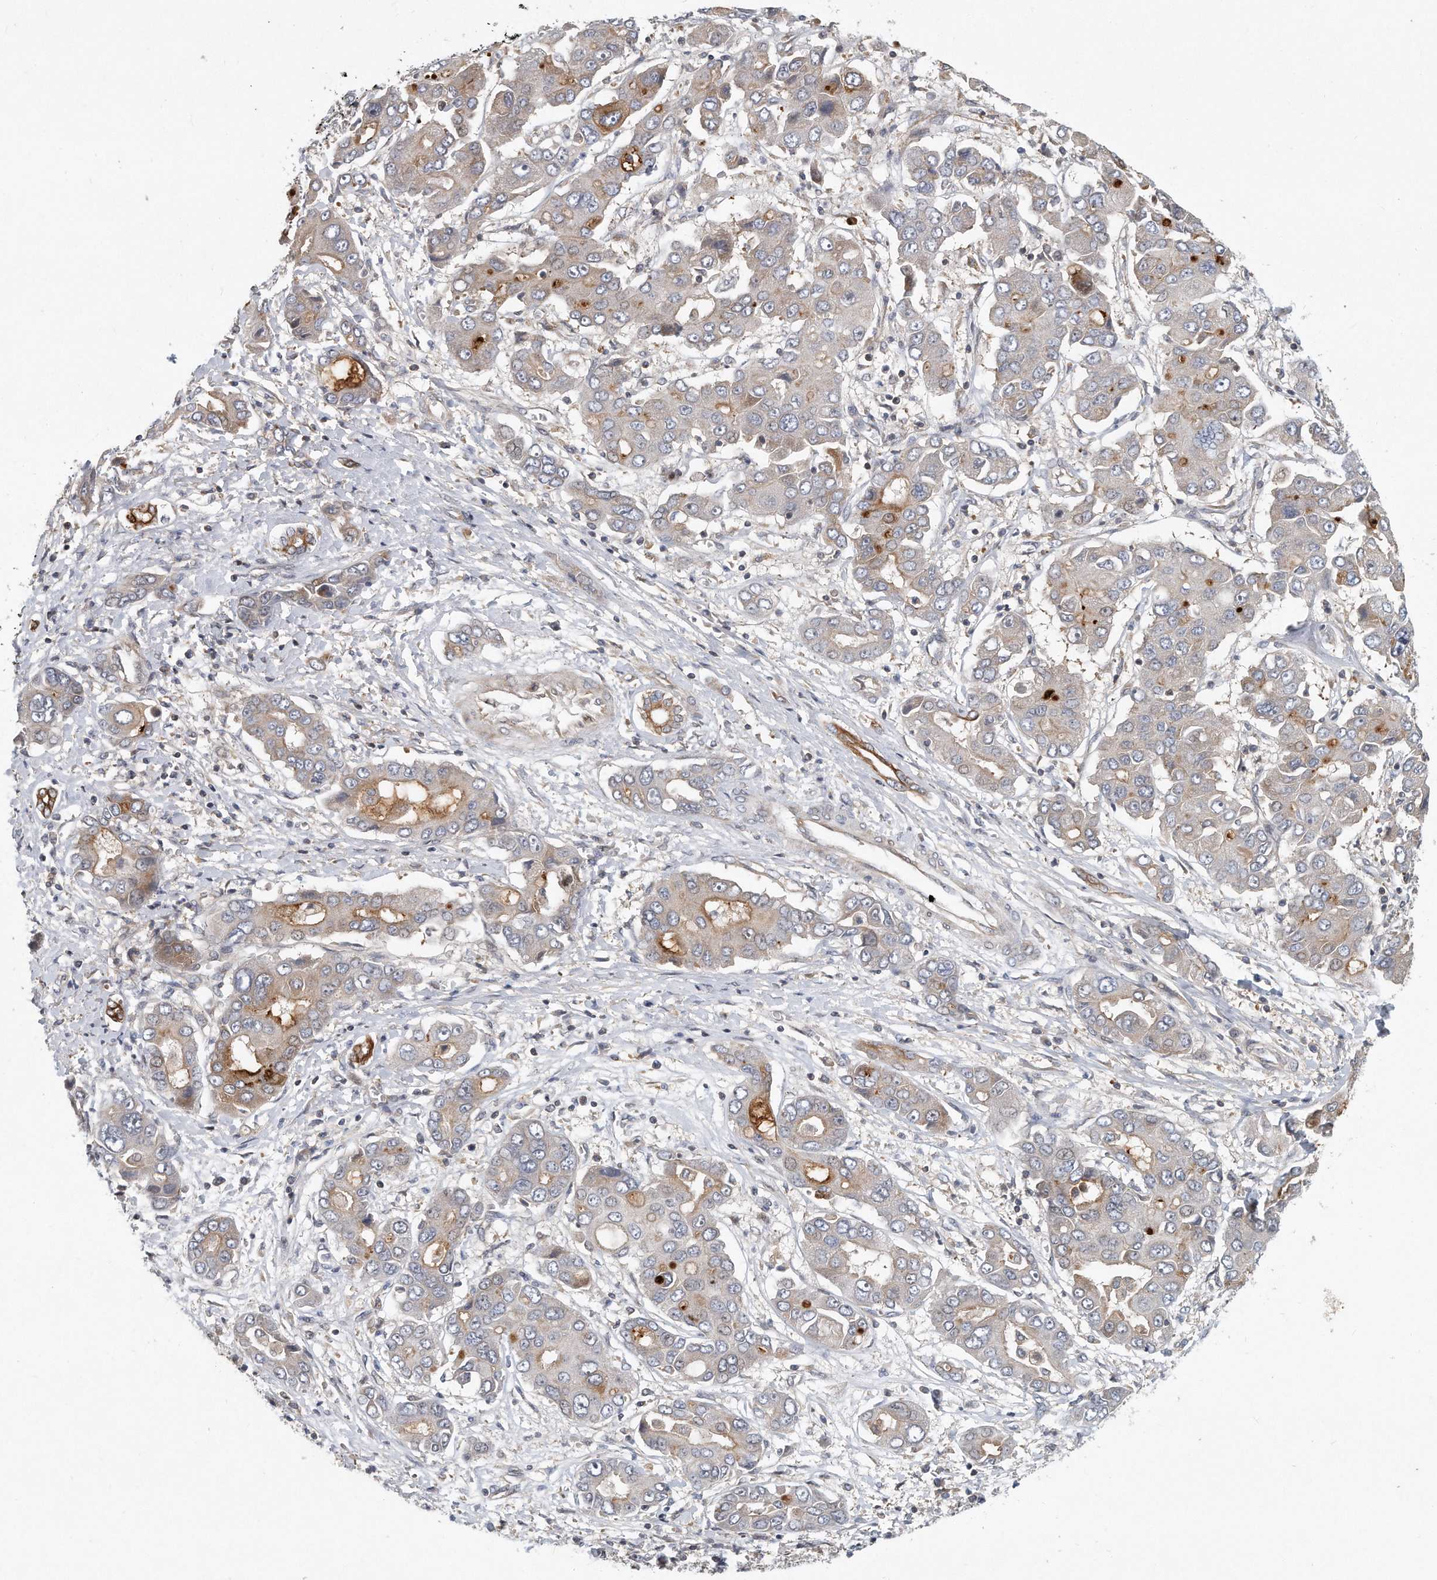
{"staining": {"intensity": "moderate", "quantity": "<25%", "location": "cytoplasmic/membranous"}, "tissue": "liver cancer", "cell_type": "Tumor cells", "image_type": "cancer", "snomed": [{"axis": "morphology", "description": "Cholangiocarcinoma"}, {"axis": "topography", "description": "Liver"}], "caption": "Human liver cholangiocarcinoma stained with a brown dye displays moderate cytoplasmic/membranous positive staining in about <25% of tumor cells.", "gene": "PCDH8", "patient": {"sex": "male", "age": 67}}